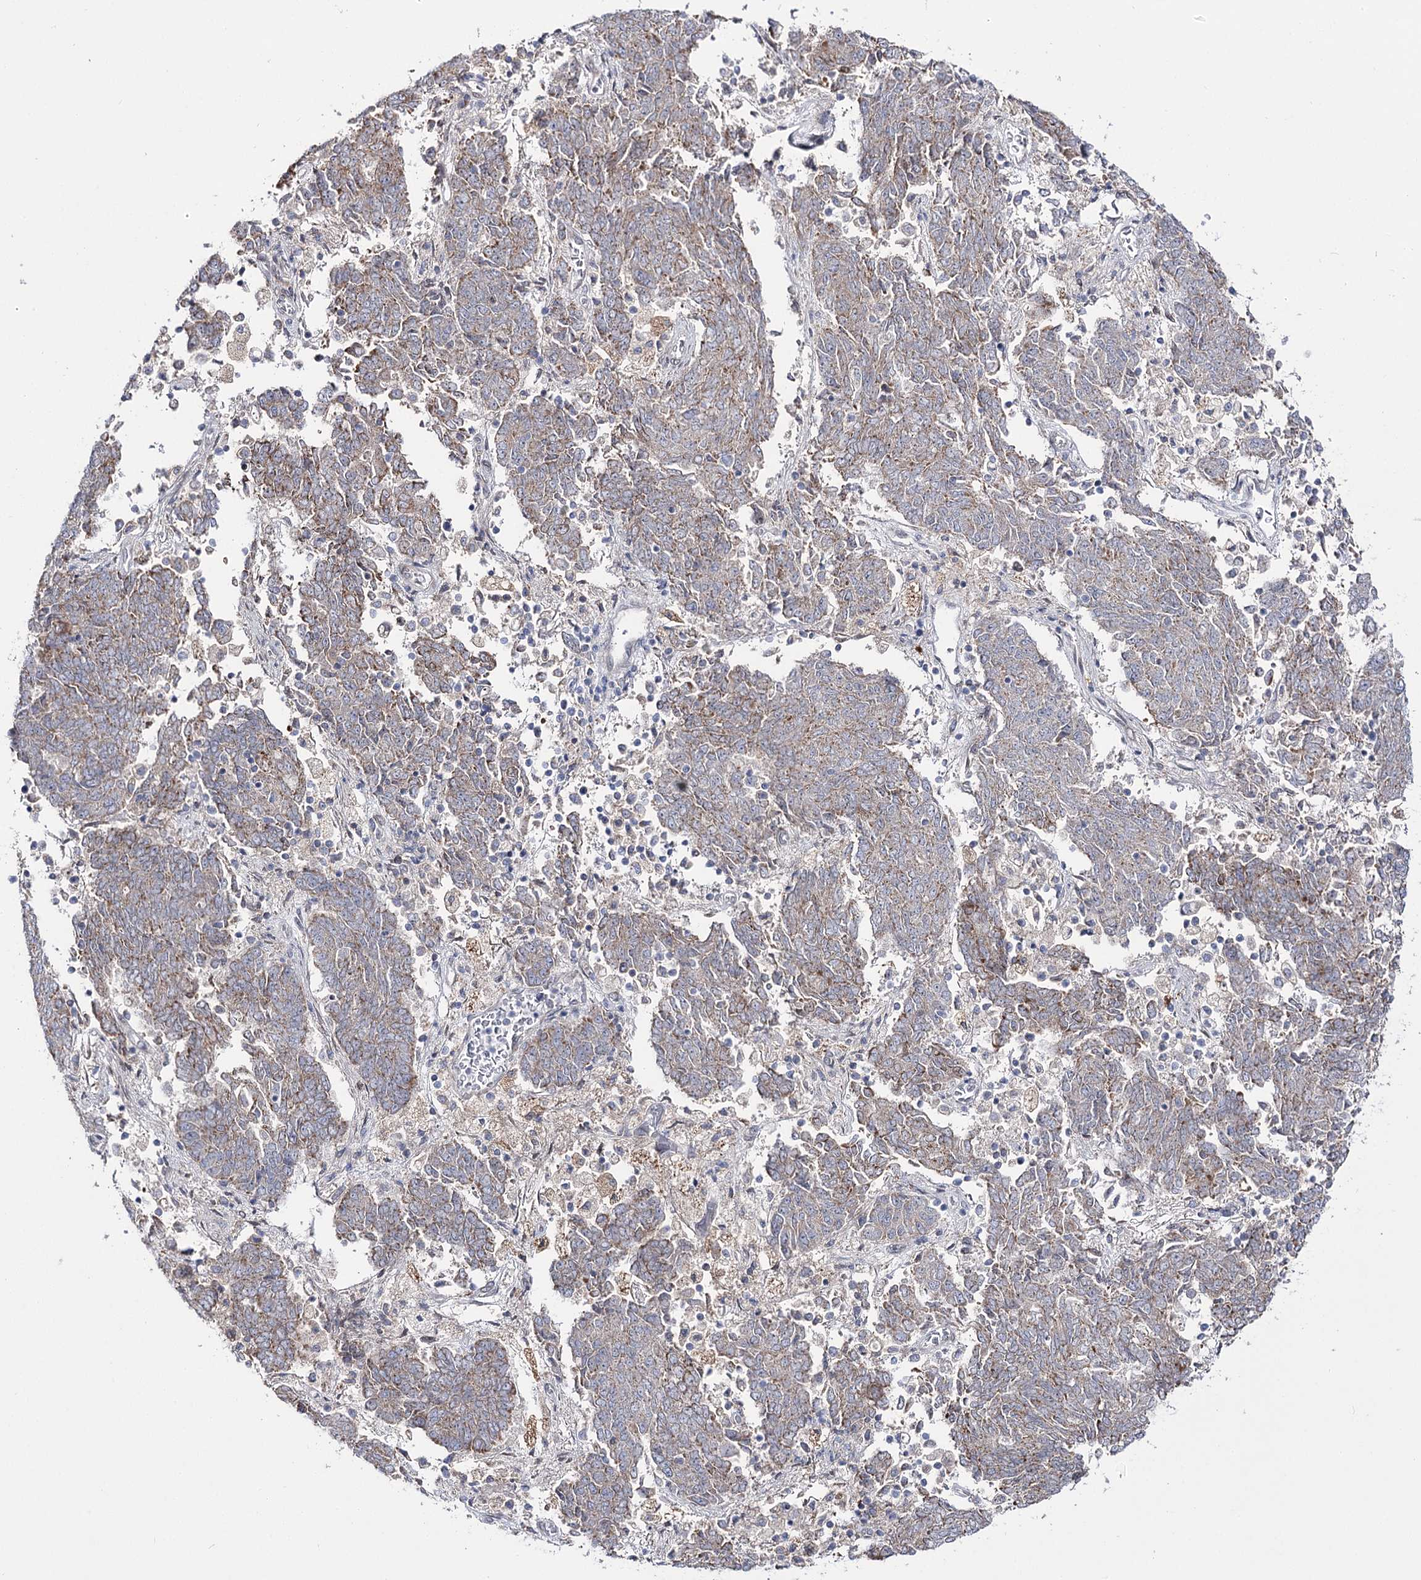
{"staining": {"intensity": "weak", "quantity": "25%-75%", "location": "cytoplasmic/membranous"}, "tissue": "endometrial cancer", "cell_type": "Tumor cells", "image_type": "cancer", "snomed": [{"axis": "morphology", "description": "Adenocarcinoma, NOS"}, {"axis": "topography", "description": "Endometrium"}], "caption": "Brown immunohistochemical staining in endometrial adenocarcinoma demonstrates weak cytoplasmic/membranous positivity in about 25%-75% of tumor cells.", "gene": "C11orf80", "patient": {"sex": "female", "age": 80}}